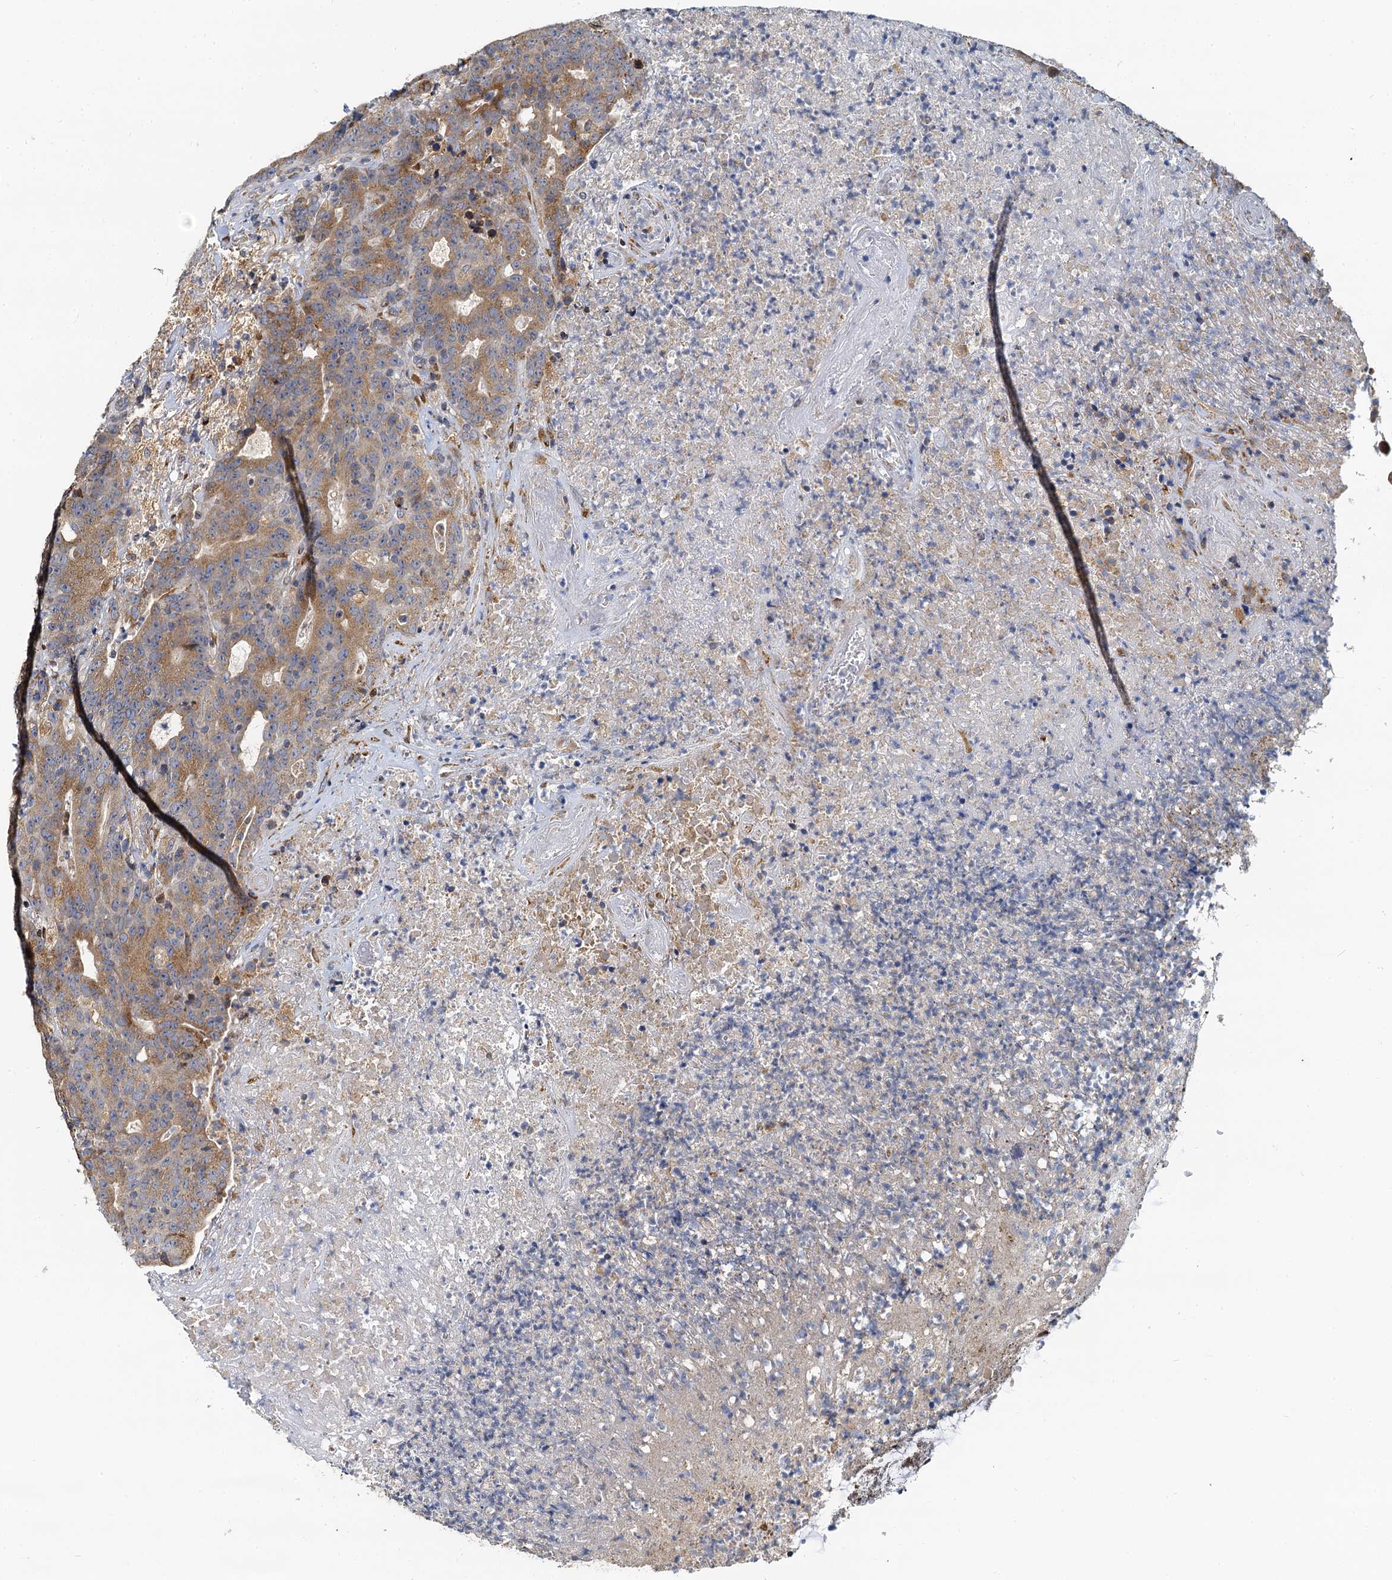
{"staining": {"intensity": "moderate", "quantity": ">75%", "location": "cytoplasmic/membranous"}, "tissue": "colorectal cancer", "cell_type": "Tumor cells", "image_type": "cancer", "snomed": [{"axis": "morphology", "description": "Adenocarcinoma, NOS"}, {"axis": "topography", "description": "Colon"}], "caption": "Tumor cells exhibit moderate cytoplasmic/membranous expression in approximately >75% of cells in colorectal cancer. The staining was performed using DAB, with brown indicating positive protein expression. Nuclei are stained blue with hematoxylin.", "gene": "NKAPD1", "patient": {"sex": "female", "age": 75}}